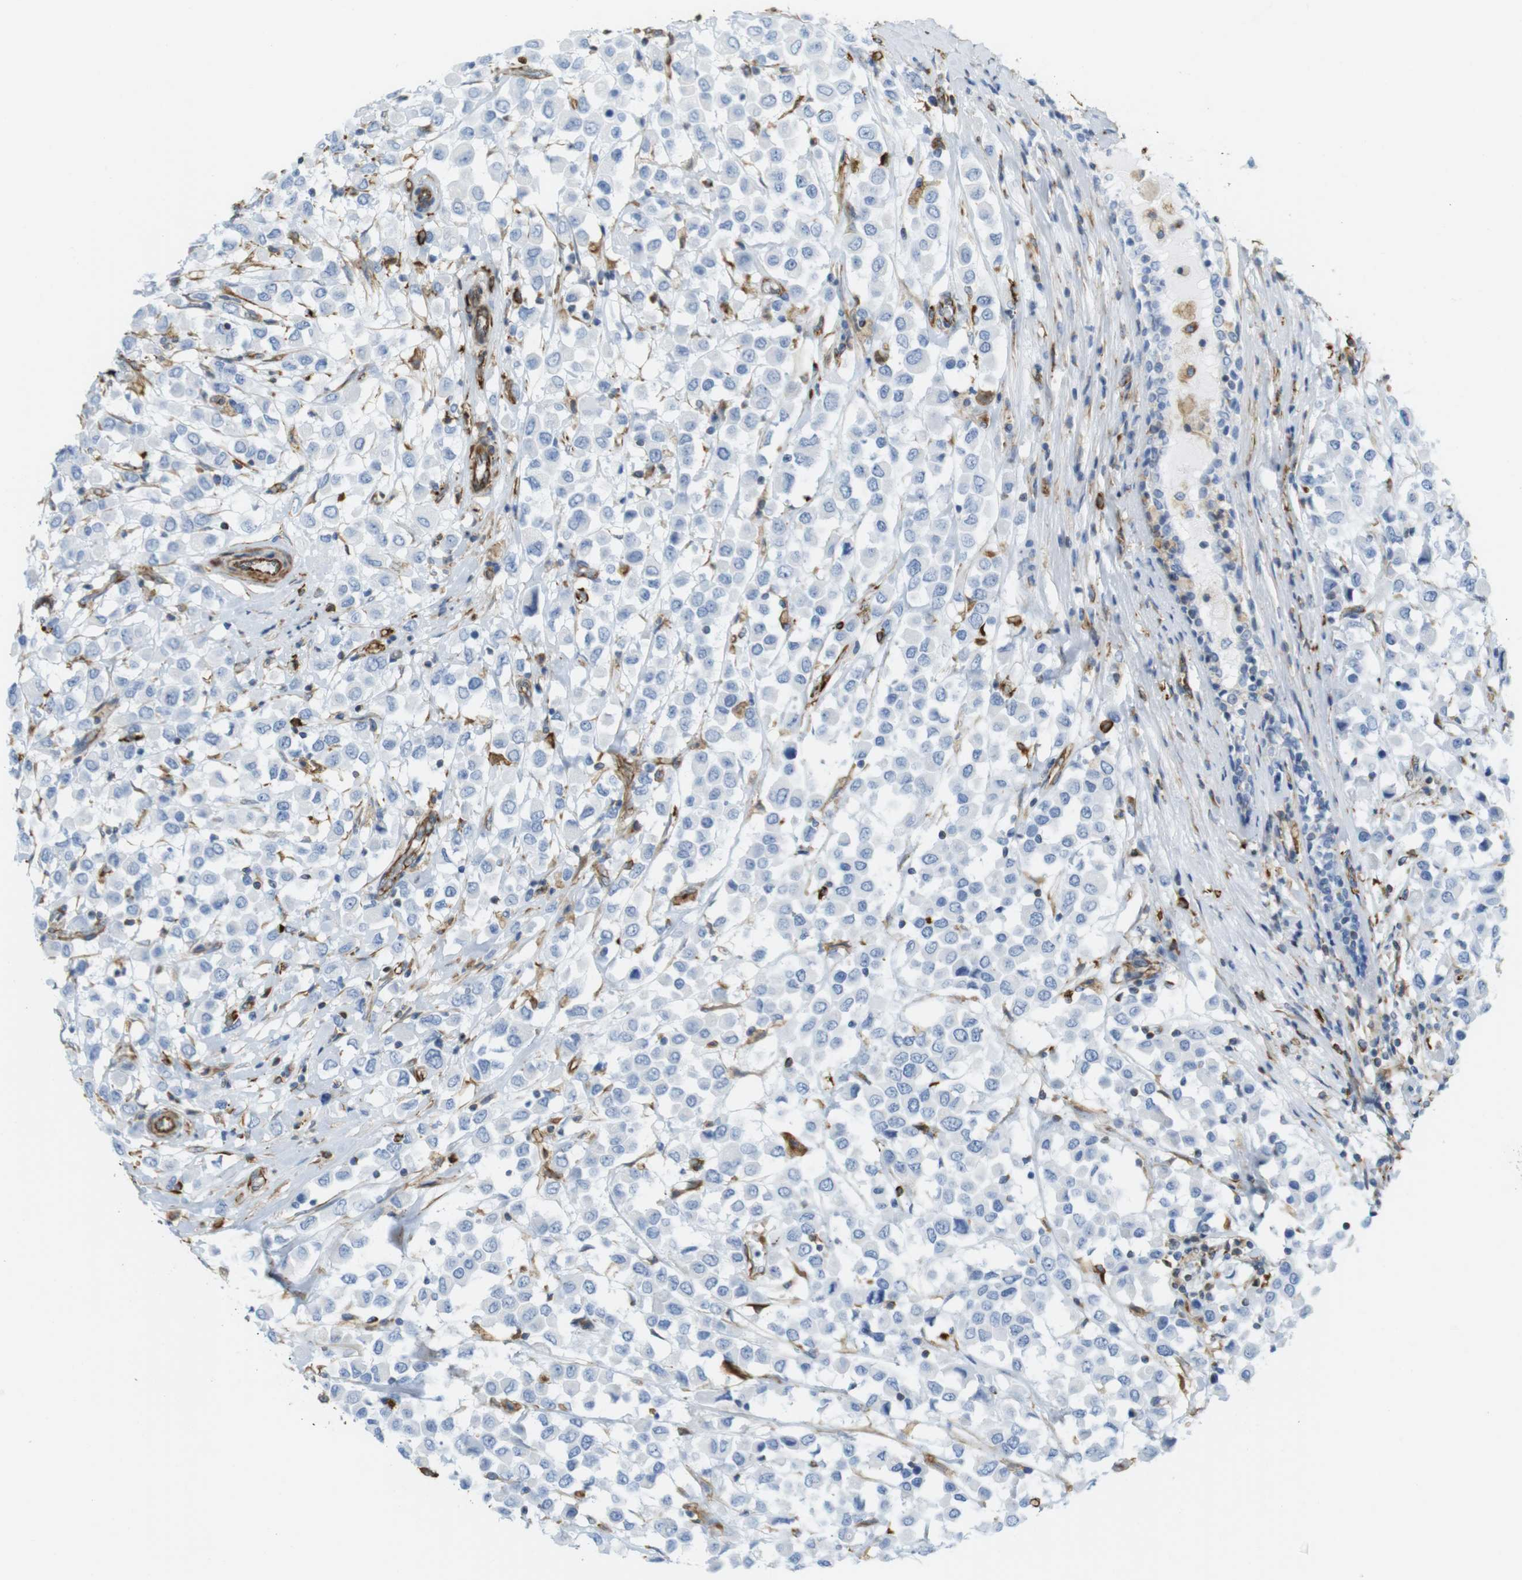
{"staining": {"intensity": "negative", "quantity": "none", "location": "none"}, "tissue": "breast cancer", "cell_type": "Tumor cells", "image_type": "cancer", "snomed": [{"axis": "morphology", "description": "Duct carcinoma"}, {"axis": "topography", "description": "Breast"}], "caption": "Immunohistochemistry (IHC) histopathology image of neoplastic tissue: human breast cancer (intraductal carcinoma) stained with DAB exhibits no significant protein positivity in tumor cells.", "gene": "MS4A10", "patient": {"sex": "female", "age": 61}}